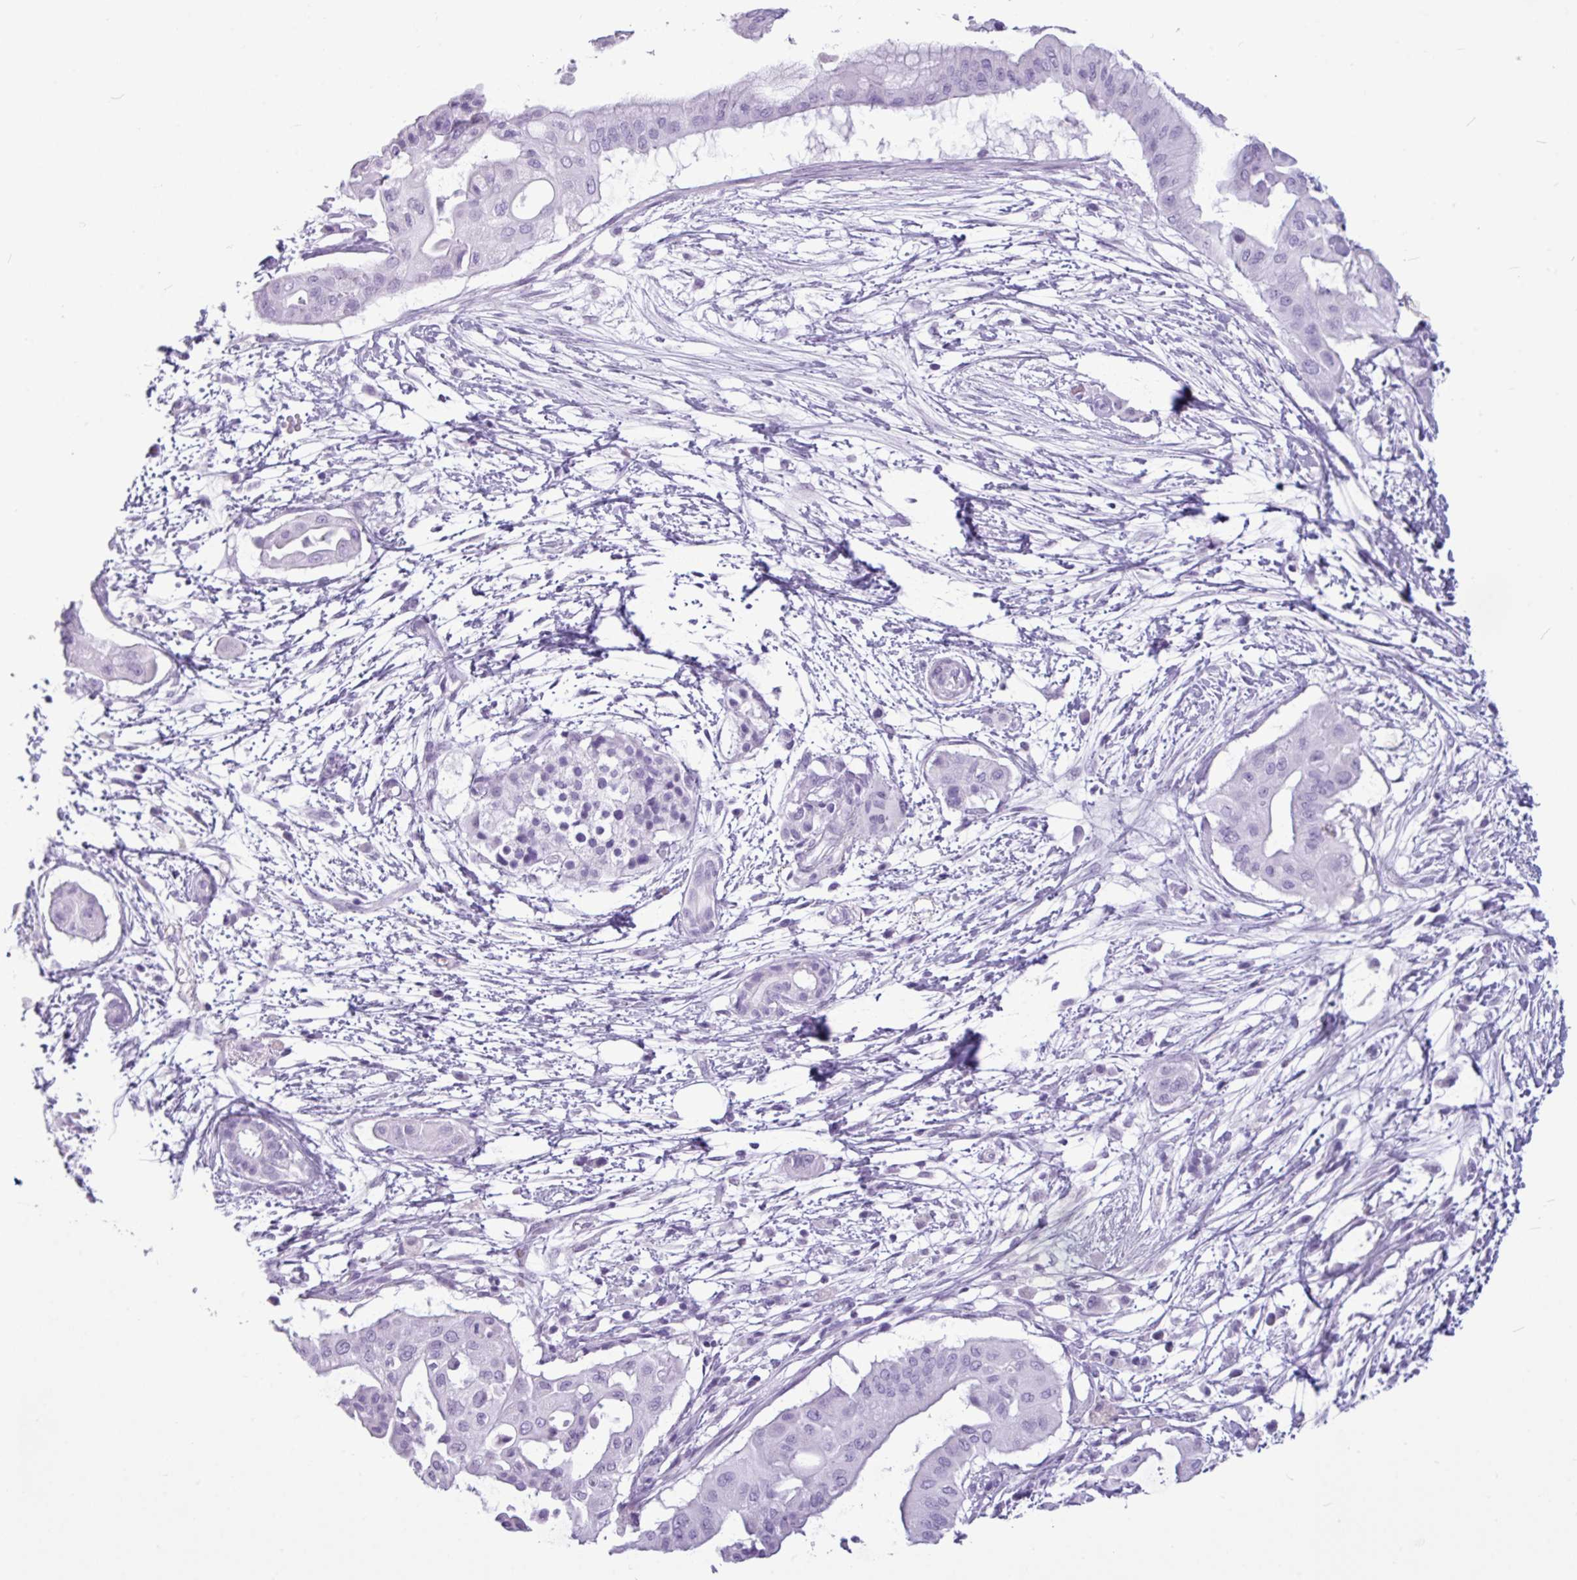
{"staining": {"intensity": "negative", "quantity": "none", "location": "none"}, "tissue": "pancreatic cancer", "cell_type": "Tumor cells", "image_type": "cancer", "snomed": [{"axis": "morphology", "description": "Adenocarcinoma, NOS"}, {"axis": "topography", "description": "Pancreas"}], "caption": "Immunohistochemistry (IHC) histopathology image of human pancreatic adenocarcinoma stained for a protein (brown), which reveals no staining in tumor cells. (Brightfield microscopy of DAB (3,3'-diaminobenzidine) immunohistochemistry at high magnification).", "gene": "AMY1B", "patient": {"sex": "male", "age": 68}}